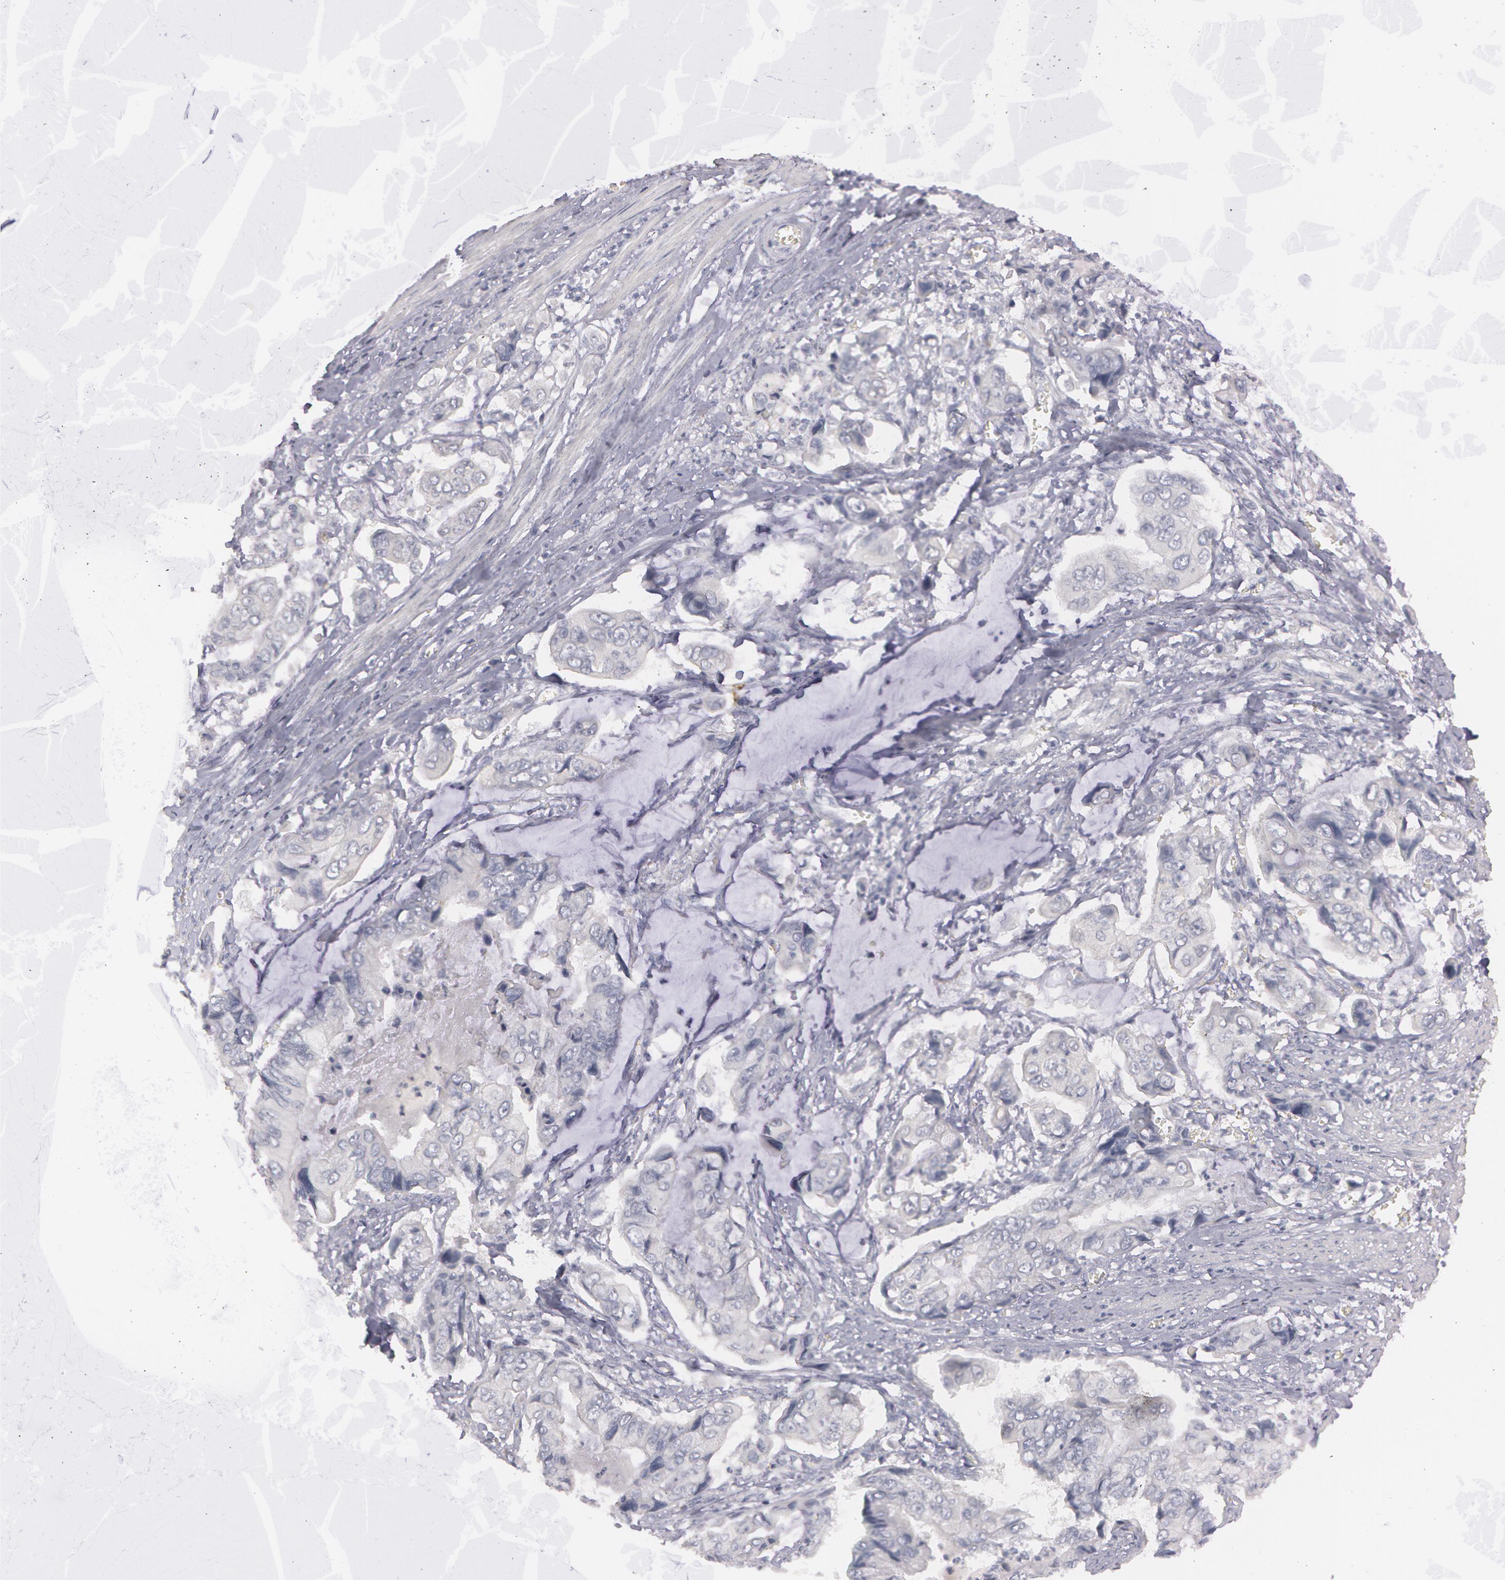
{"staining": {"intensity": "negative", "quantity": "none", "location": "none"}, "tissue": "stomach cancer", "cell_type": "Tumor cells", "image_type": "cancer", "snomed": [{"axis": "morphology", "description": "Adenocarcinoma, NOS"}, {"axis": "topography", "description": "Stomach, upper"}], "caption": "Protein analysis of stomach adenocarcinoma reveals no significant staining in tumor cells. Brightfield microscopy of immunohistochemistry stained with DAB (brown) and hematoxylin (blue), captured at high magnification.", "gene": "IL1RN", "patient": {"sex": "male", "age": 80}}